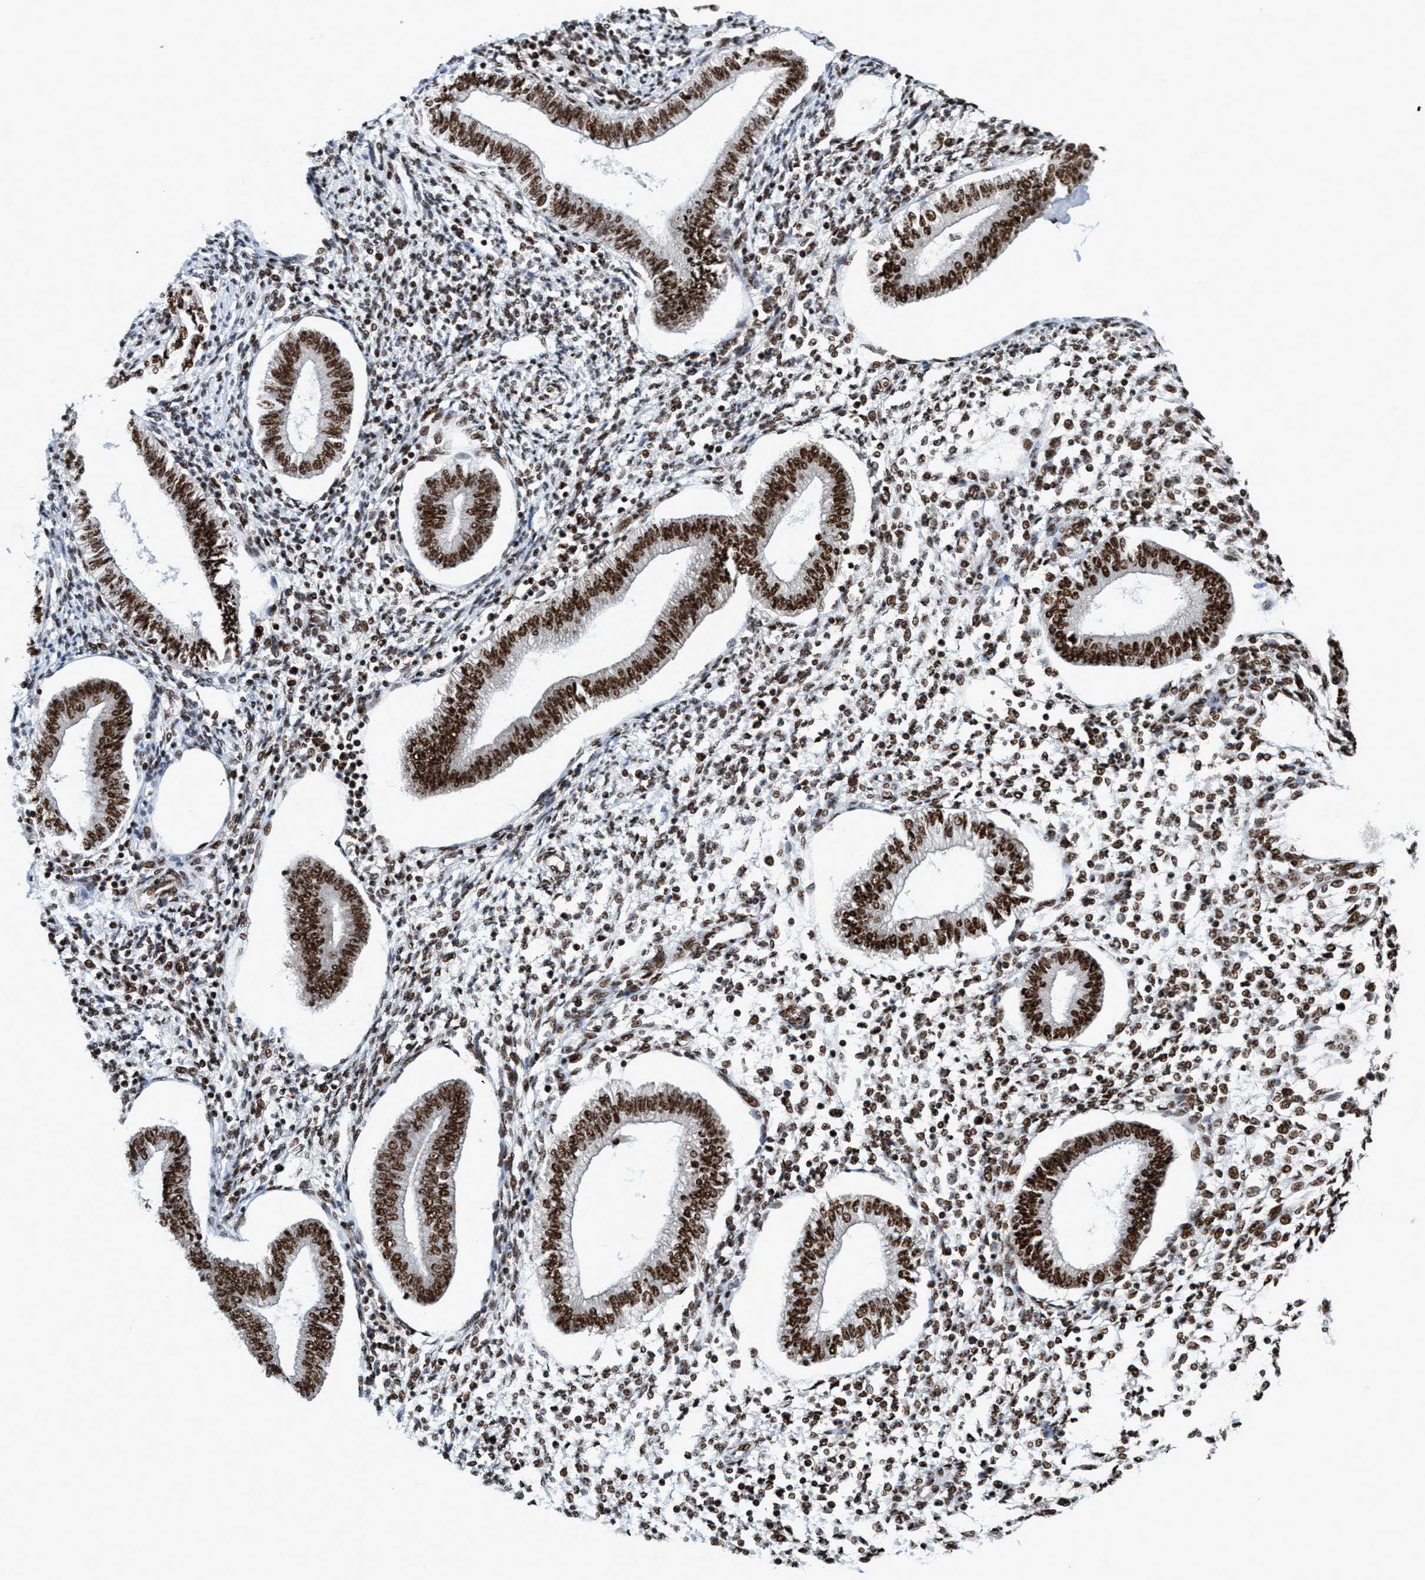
{"staining": {"intensity": "strong", "quantity": ">75%", "location": "nuclear"}, "tissue": "endometrium", "cell_type": "Cells in endometrial stroma", "image_type": "normal", "snomed": [{"axis": "morphology", "description": "Normal tissue, NOS"}, {"axis": "topography", "description": "Endometrium"}], "caption": "A photomicrograph of endometrium stained for a protein reveals strong nuclear brown staining in cells in endometrial stroma.", "gene": "TOPBP1", "patient": {"sex": "female", "age": 50}}